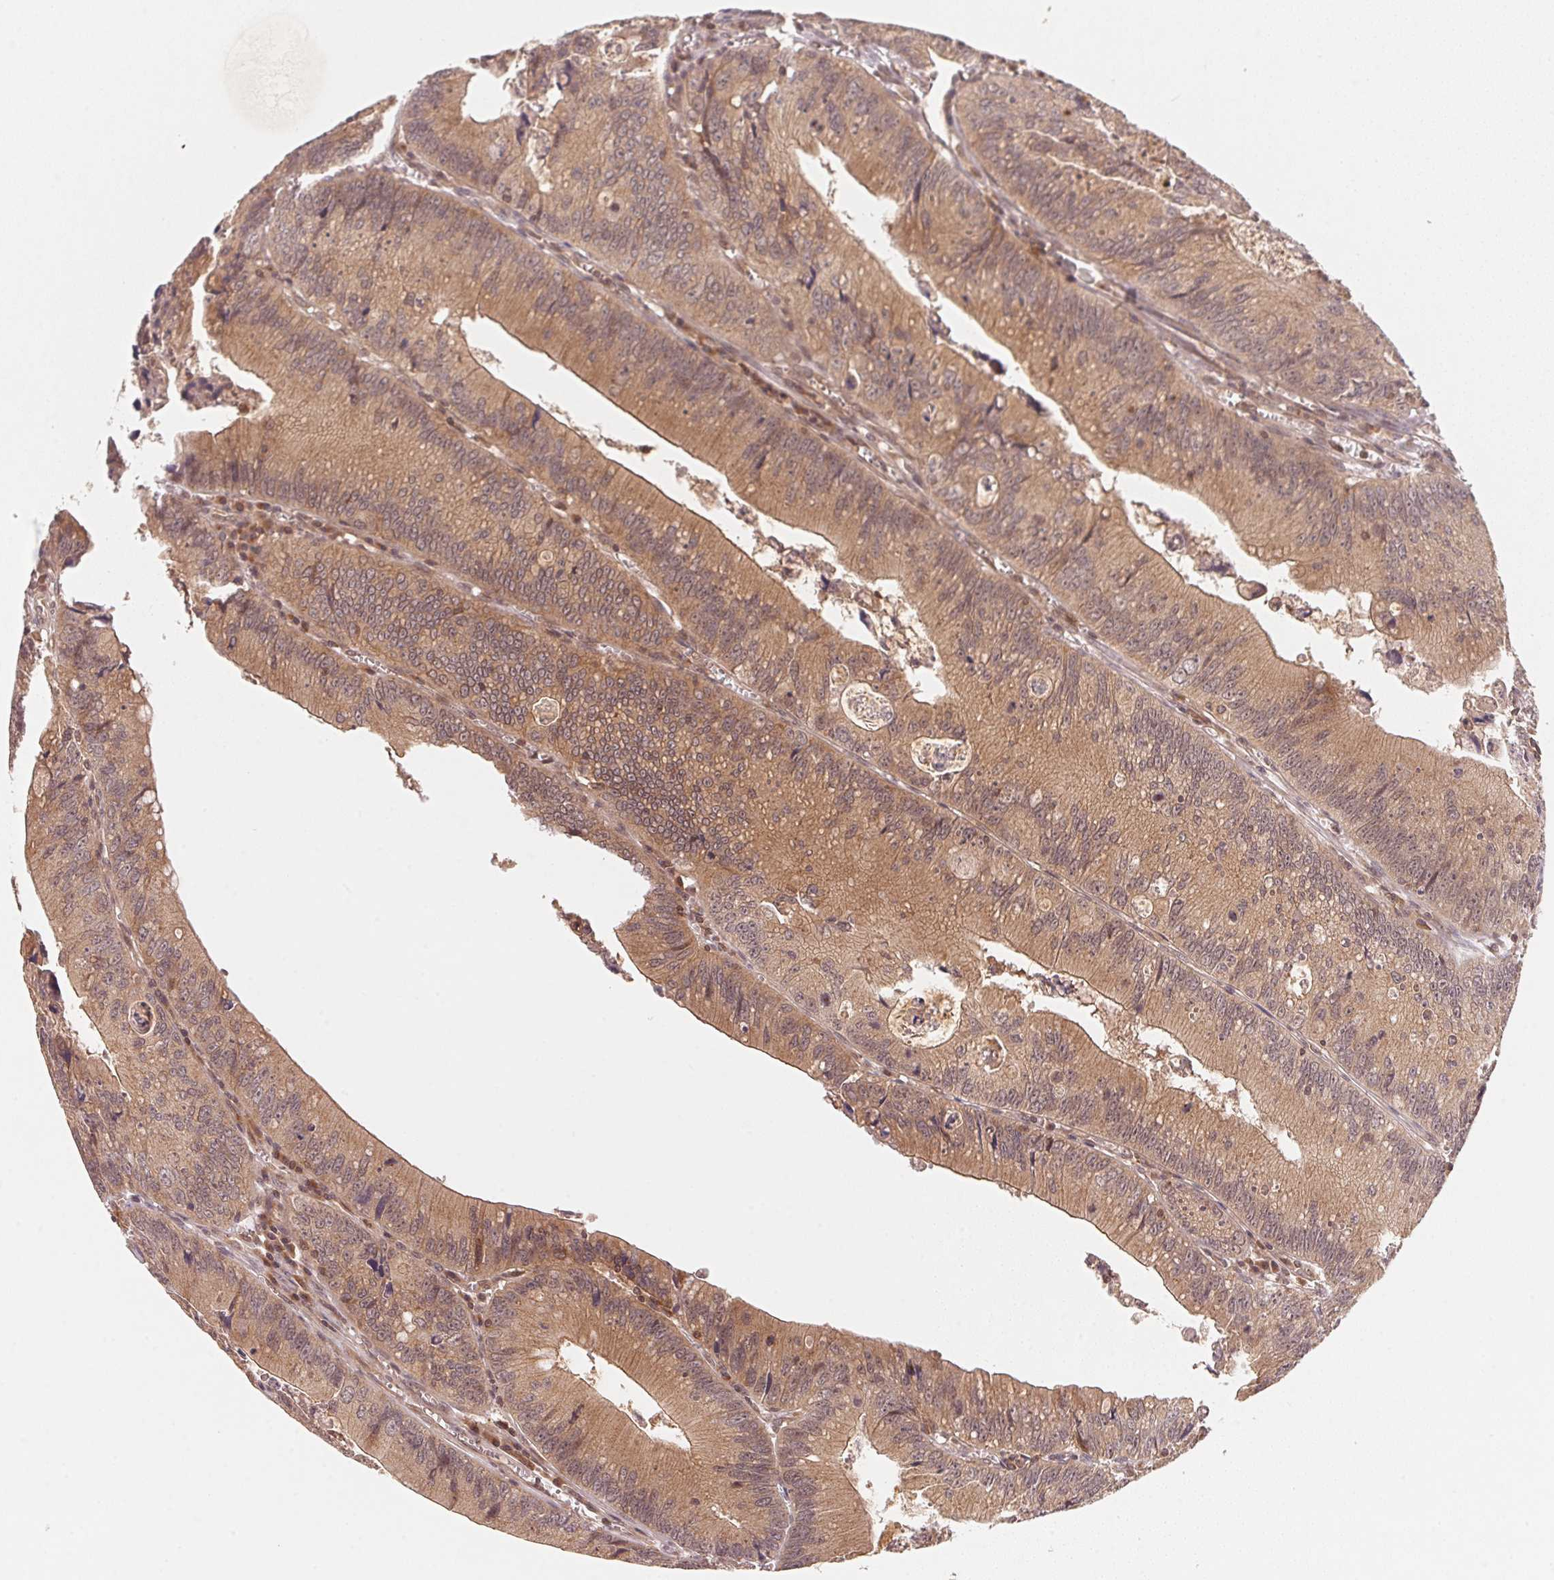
{"staining": {"intensity": "moderate", "quantity": ">75%", "location": "cytoplasmic/membranous"}, "tissue": "colorectal cancer", "cell_type": "Tumor cells", "image_type": "cancer", "snomed": [{"axis": "morphology", "description": "Adenocarcinoma, NOS"}, {"axis": "topography", "description": "Rectum"}], "caption": "Moderate cytoplasmic/membranous expression for a protein is identified in about >75% of tumor cells of colorectal adenocarcinoma using immunohistochemistry.", "gene": "CCDC102B", "patient": {"sex": "female", "age": 81}}